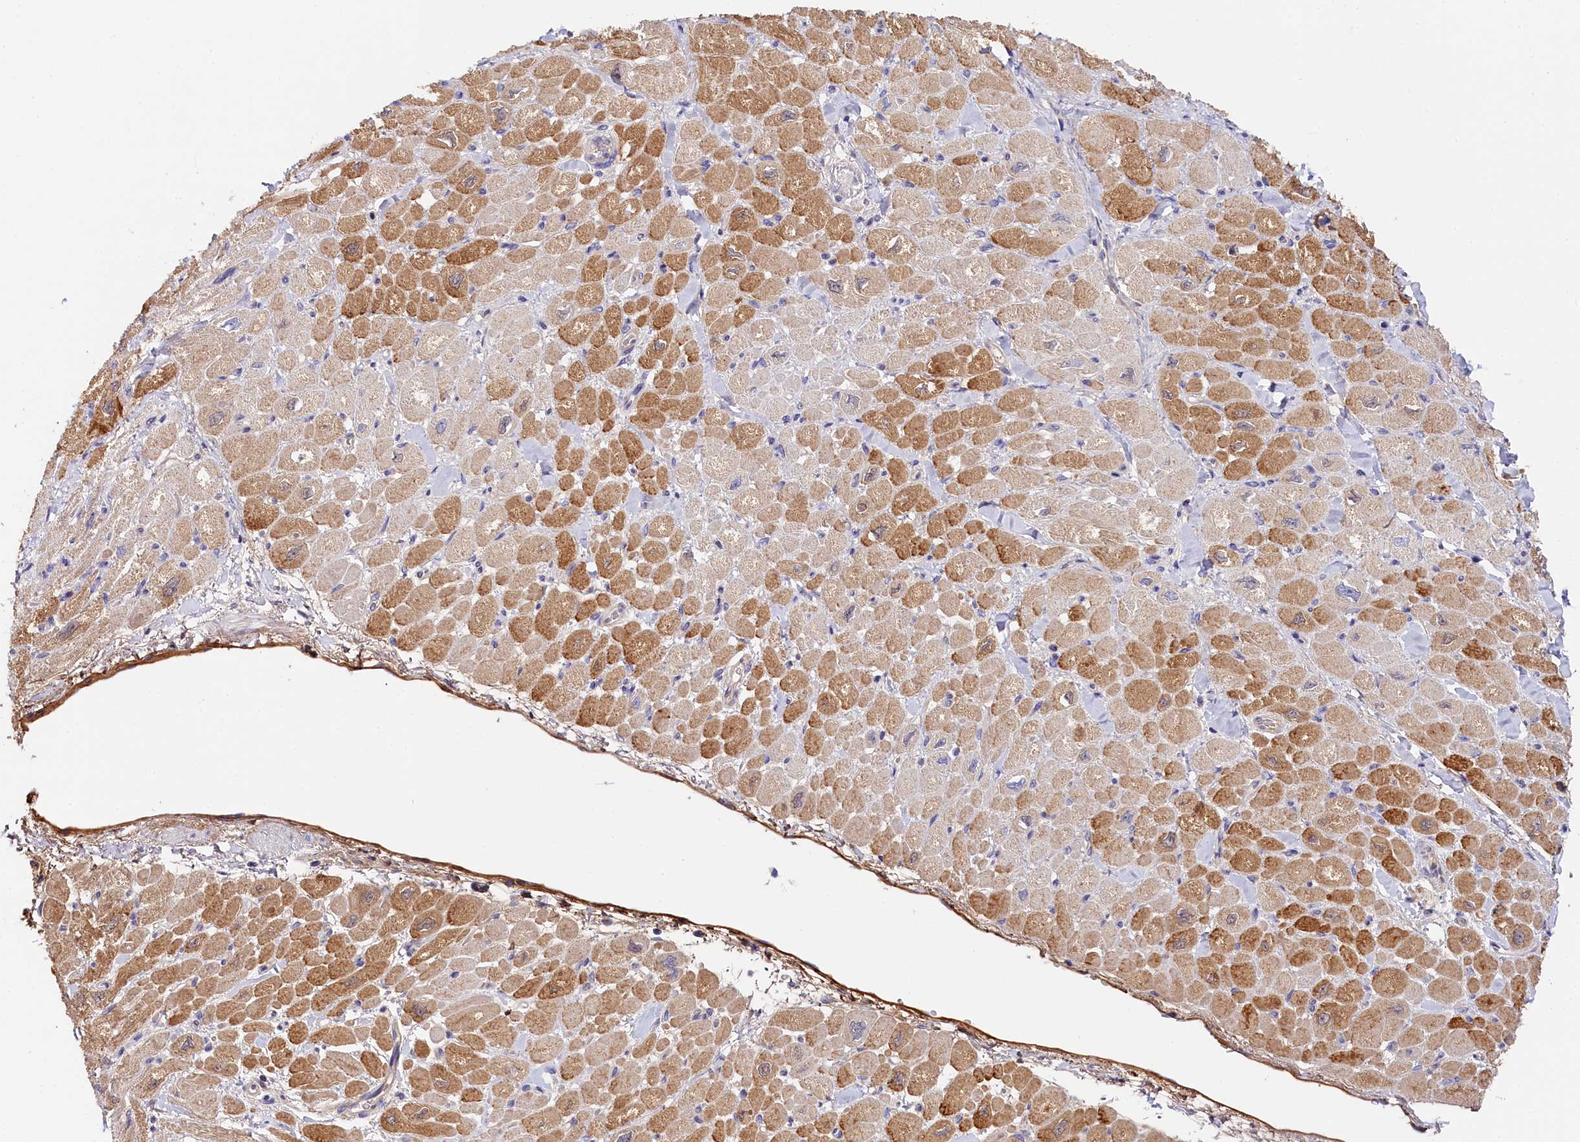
{"staining": {"intensity": "moderate", "quantity": "25%-75%", "location": "cytoplasmic/membranous"}, "tissue": "heart muscle", "cell_type": "Cardiomyocytes", "image_type": "normal", "snomed": [{"axis": "morphology", "description": "Normal tissue, NOS"}, {"axis": "topography", "description": "Heart"}], "caption": "Immunohistochemistry (IHC) (DAB (3,3'-diaminobenzidine)) staining of benign human heart muscle shows moderate cytoplasmic/membranous protein staining in about 25%-75% of cardiomyocytes.", "gene": "KATNB1", "patient": {"sex": "male", "age": 65}}